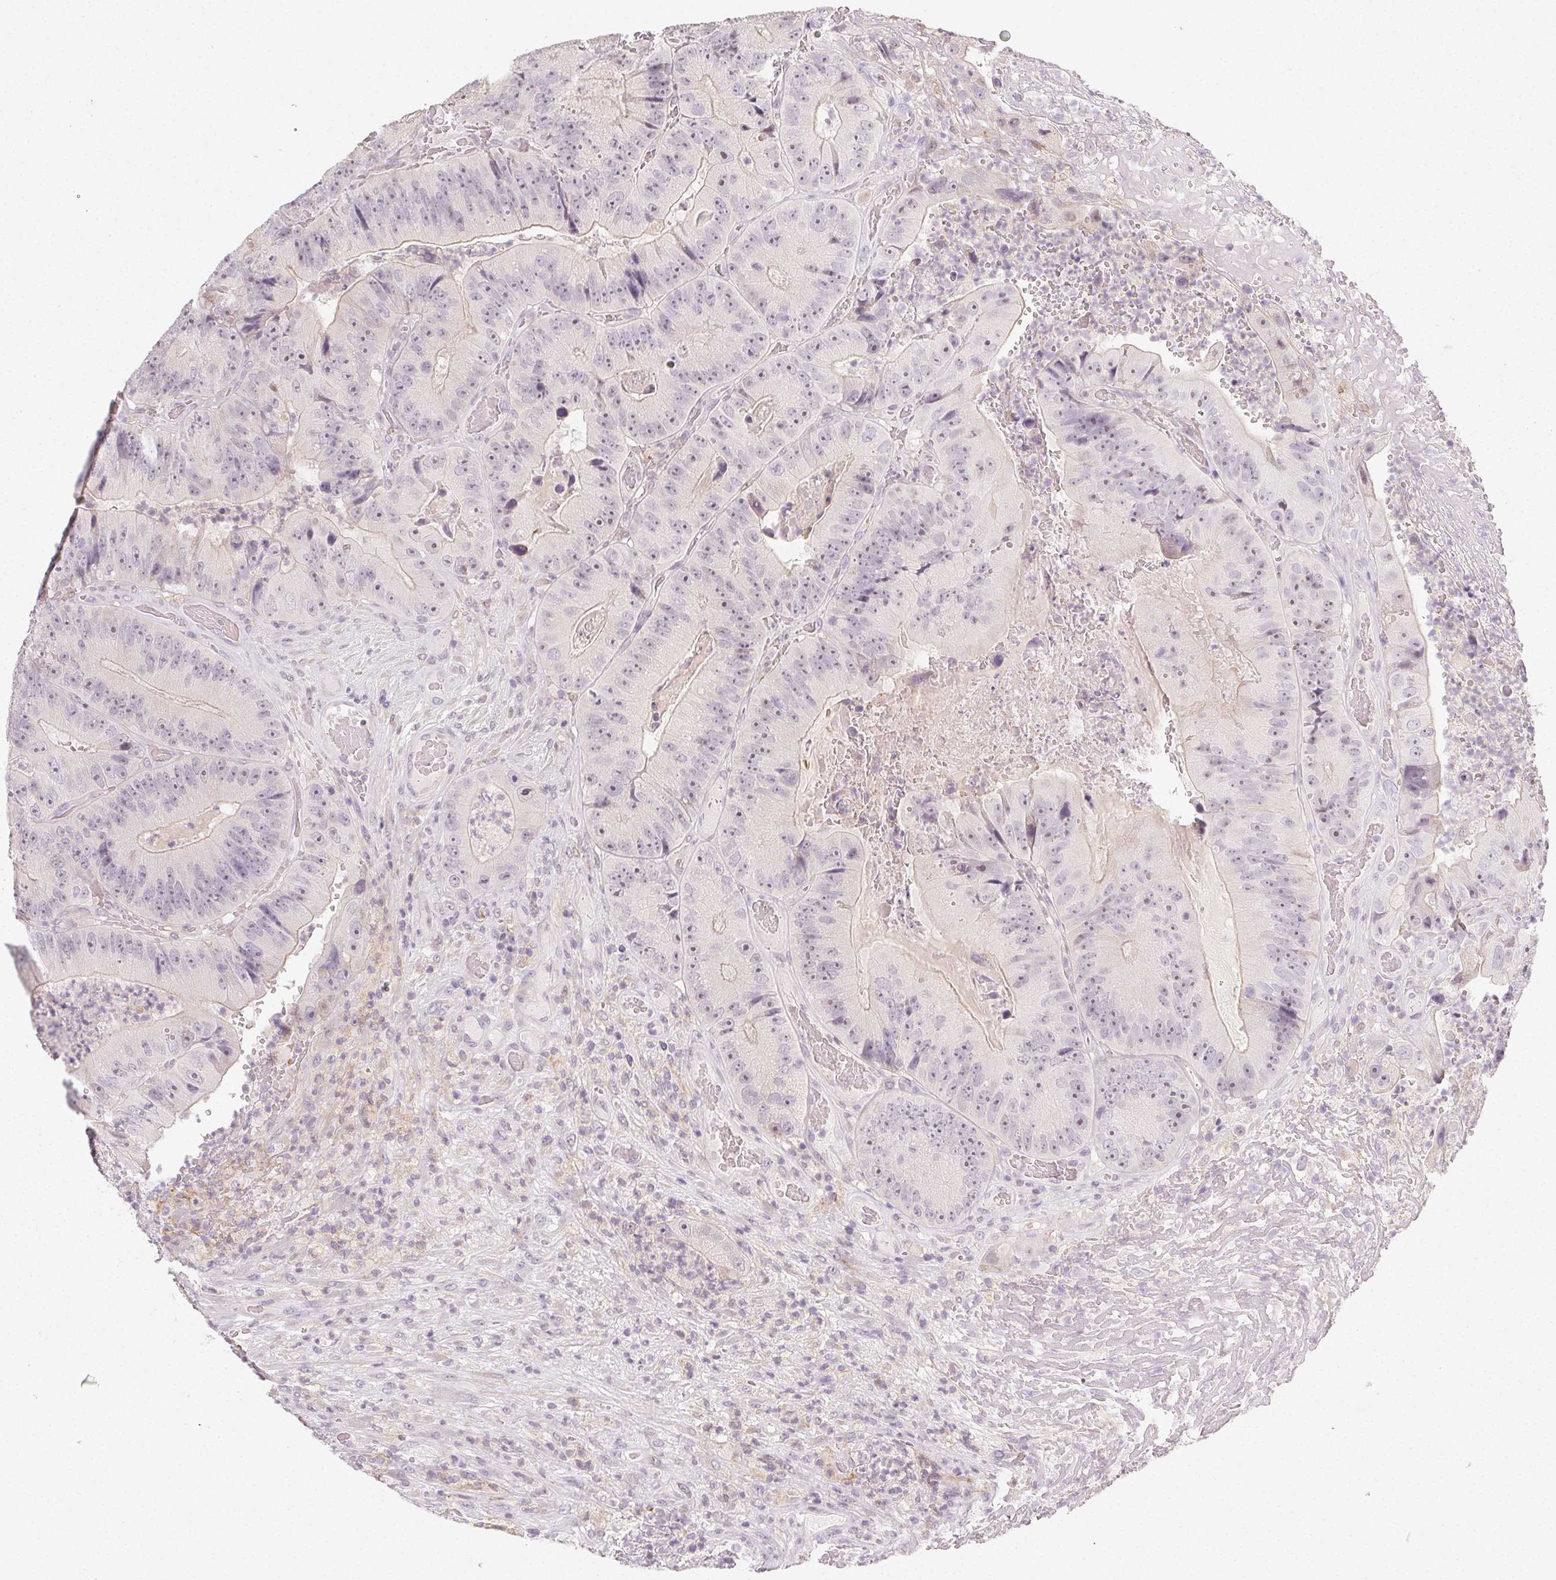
{"staining": {"intensity": "negative", "quantity": "none", "location": "none"}, "tissue": "colorectal cancer", "cell_type": "Tumor cells", "image_type": "cancer", "snomed": [{"axis": "morphology", "description": "Adenocarcinoma, NOS"}, {"axis": "topography", "description": "Colon"}], "caption": "Immunohistochemical staining of colorectal cancer shows no significant staining in tumor cells.", "gene": "LRRC23", "patient": {"sex": "female", "age": 86}}